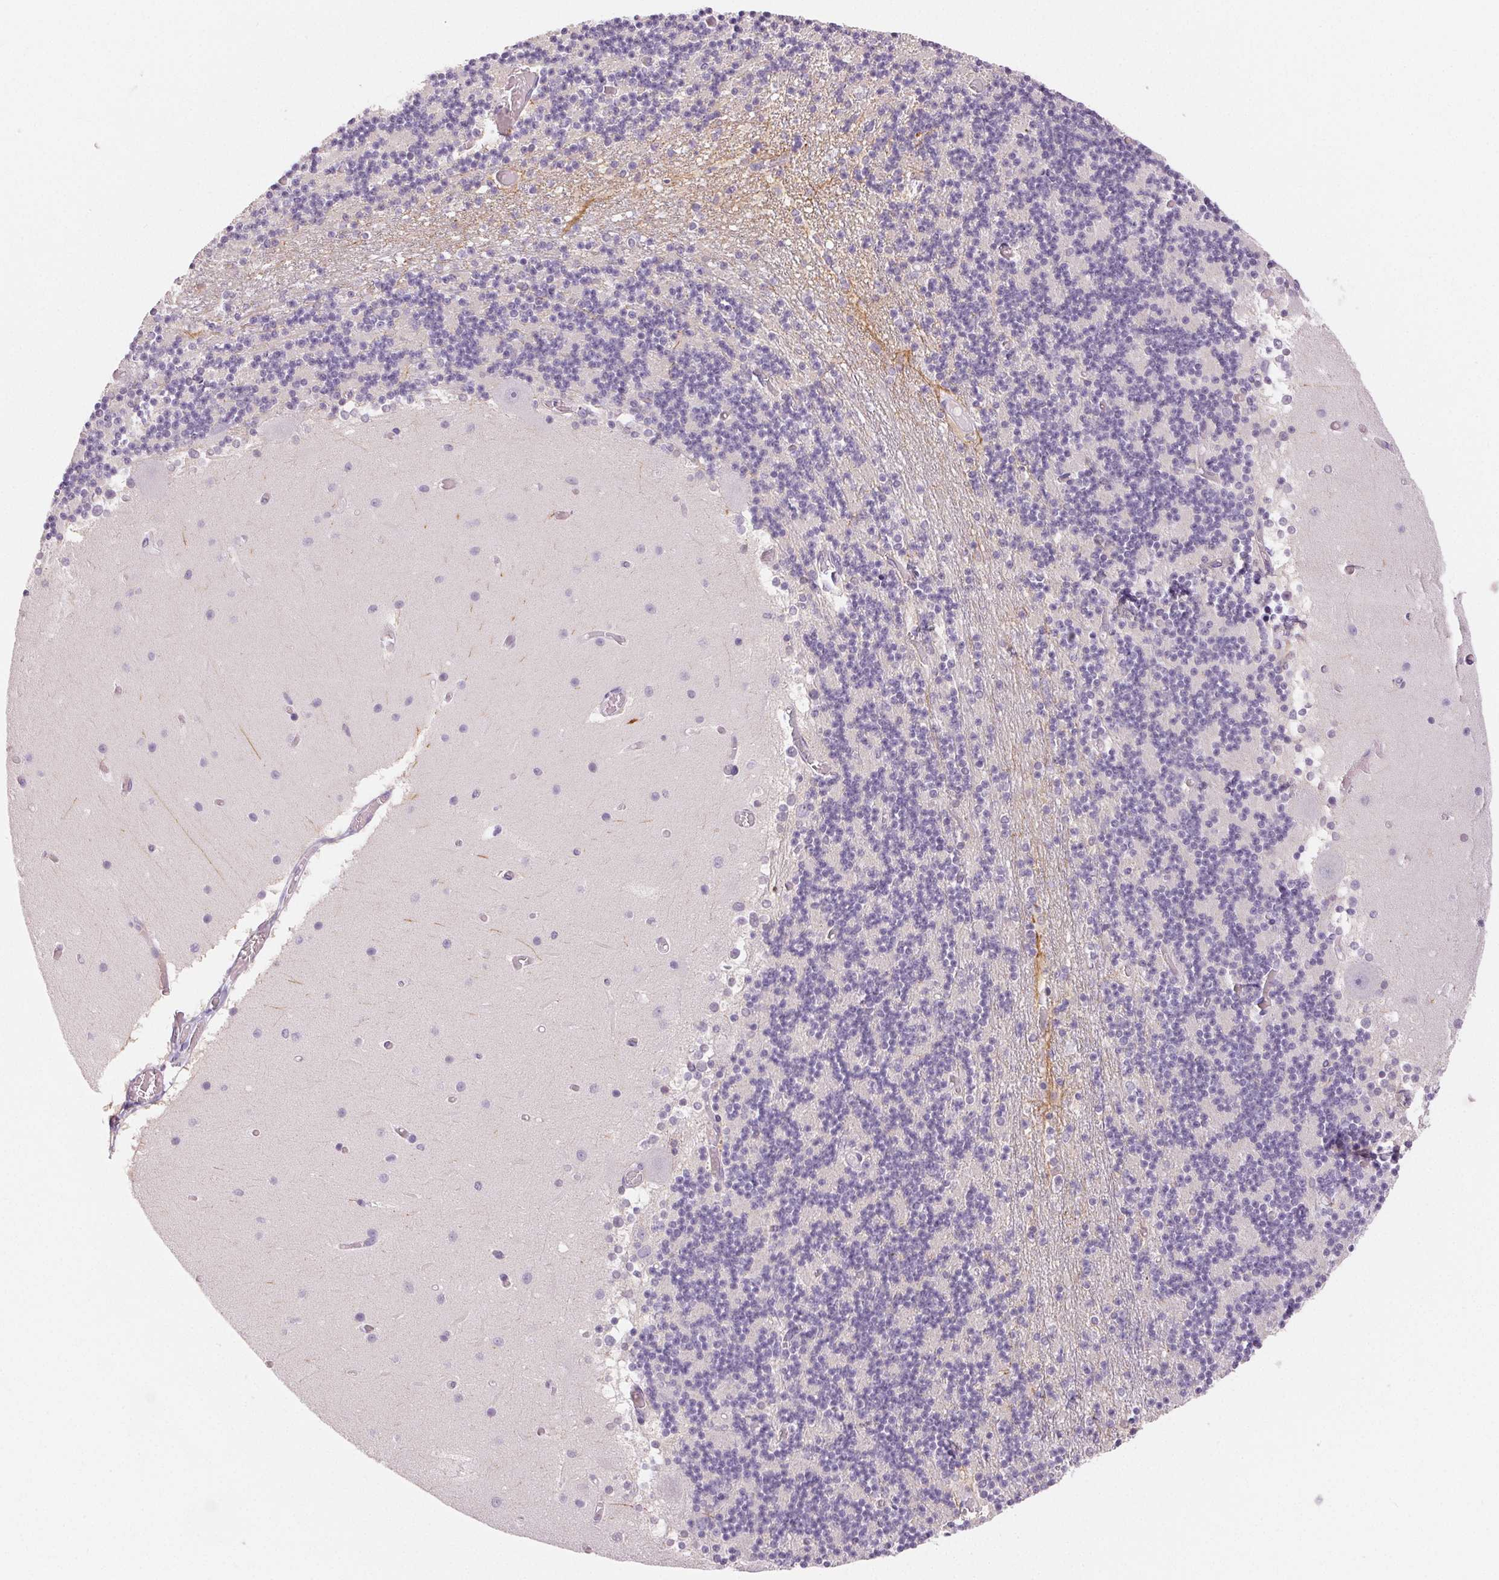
{"staining": {"intensity": "negative", "quantity": "none", "location": "none"}, "tissue": "cerebellum", "cell_type": "Cells in granular layer", "image_type": "normal", "snomed": [{"axis": "morphology", "description": "Normal tissue, NOS"}, {"axis": "topography", "description": "Cerebellum"}], "caption": "The micrograph shows no significant expression in cells in granular layer of cerebellum.", "gene": "SFTPD", "patient": {"sex": "female", "age": 28}}